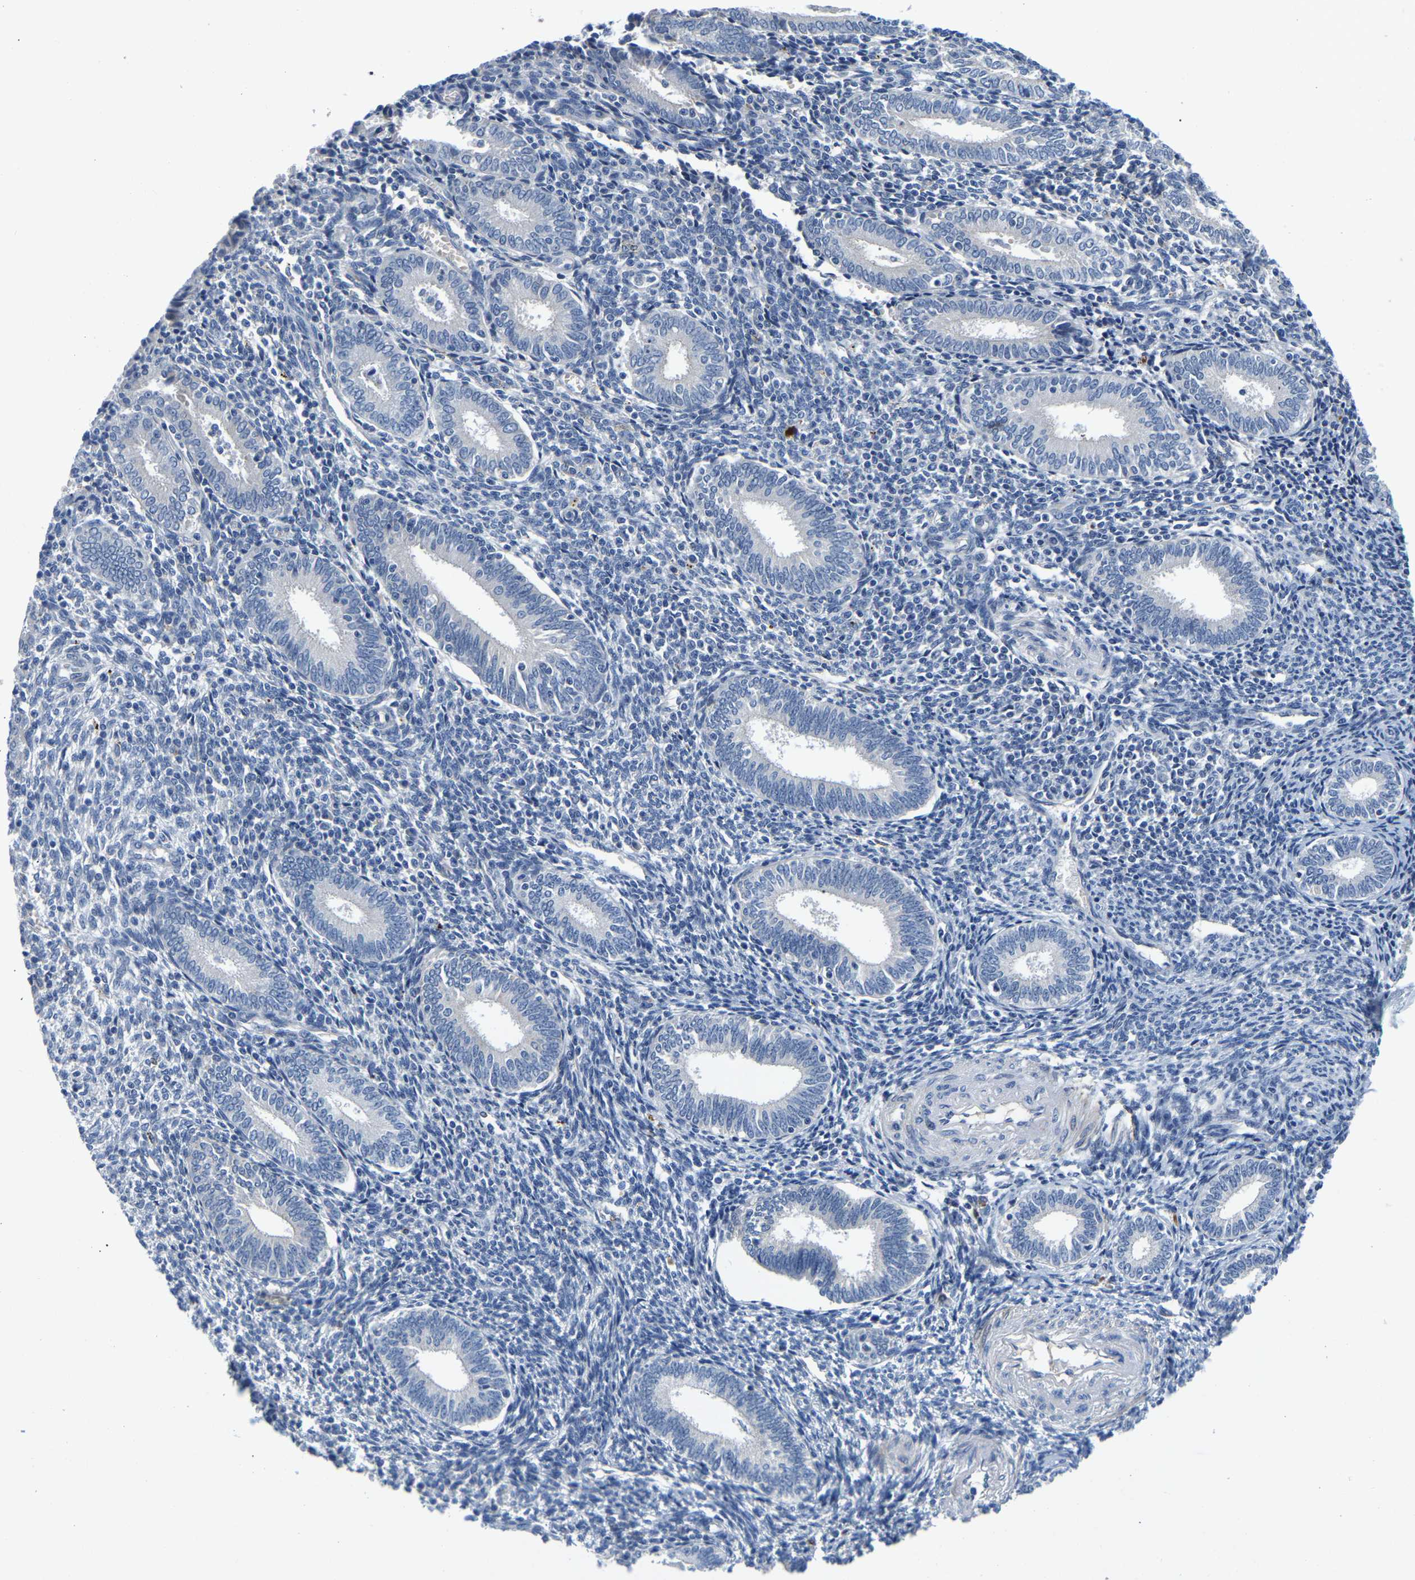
{"staining": {"intensity": "negative", "quantity": "none", "location": "none"}, "tissue": "endometrium", "cell_type": "Cells in endometrial stroma", "image_type": "normal", "snomed": [{"axis": "morphology", "description": "Normal tissue, NOS"}, {"axis": "topography", "description": "Endometrium"}], "caption": "The histopathology image demonstrates no significant positivity in cells in endometrial stroma of endometrium.", "gene": "LIAS", "patient": {"sex": "female", "age": 41}}